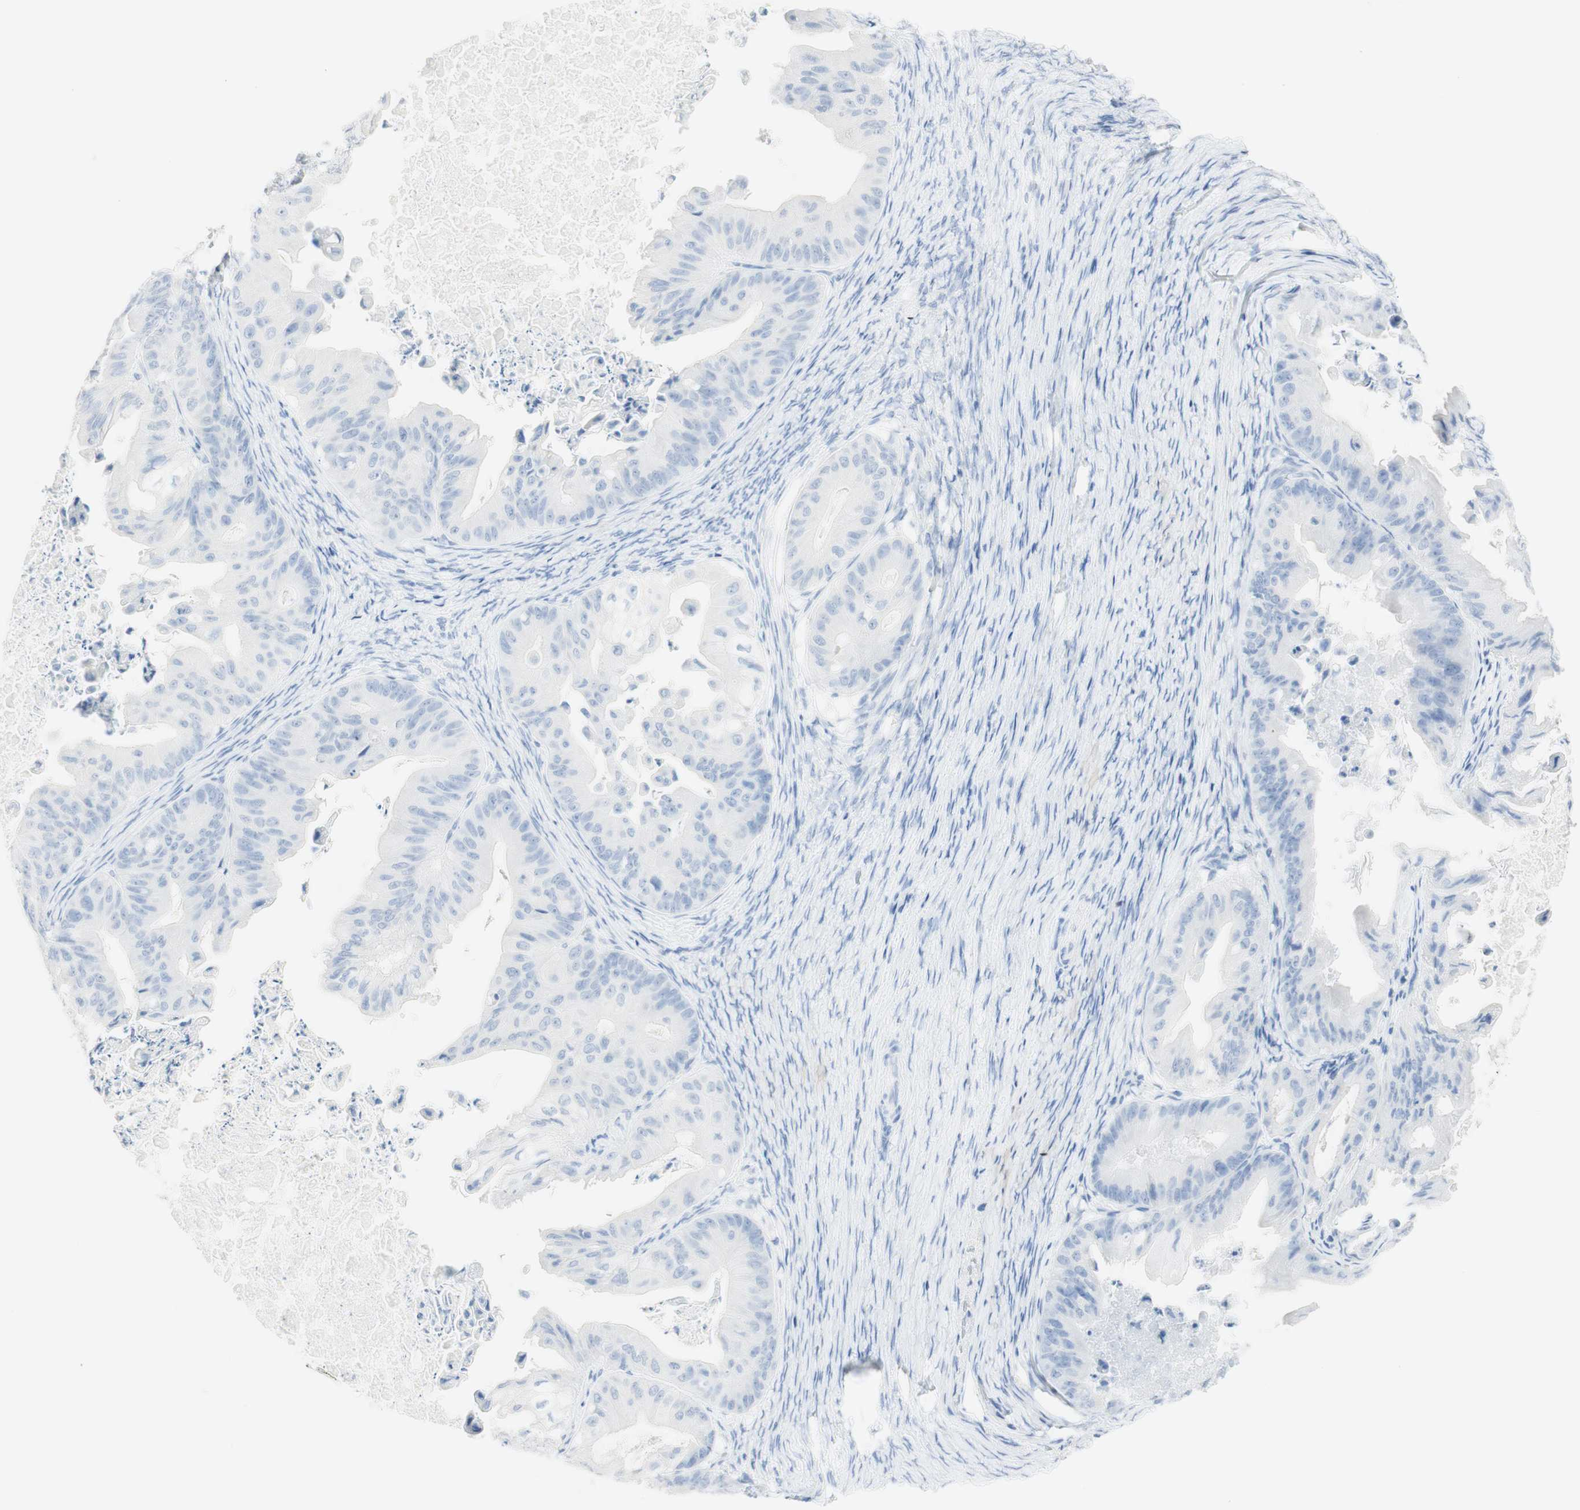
{"staining": {"intensity": "negative", "quantity": "none", "location": "none"}, "tissue": "ovarian cancer", "cell_type": "Tumor cells", "image_type": "cancer", "snomed": [{"axis": "morphology", "description": "Cystadenocarcinoma, mucinous, NOS"}, {"axis": "topography", "description": "Ovary"}], "caption": "Human ovarian cancer stained for a protein using IHC displays no expression in tumor cells.", "gene": "TPO", "patient": {"sex": "female", "age": 37}}